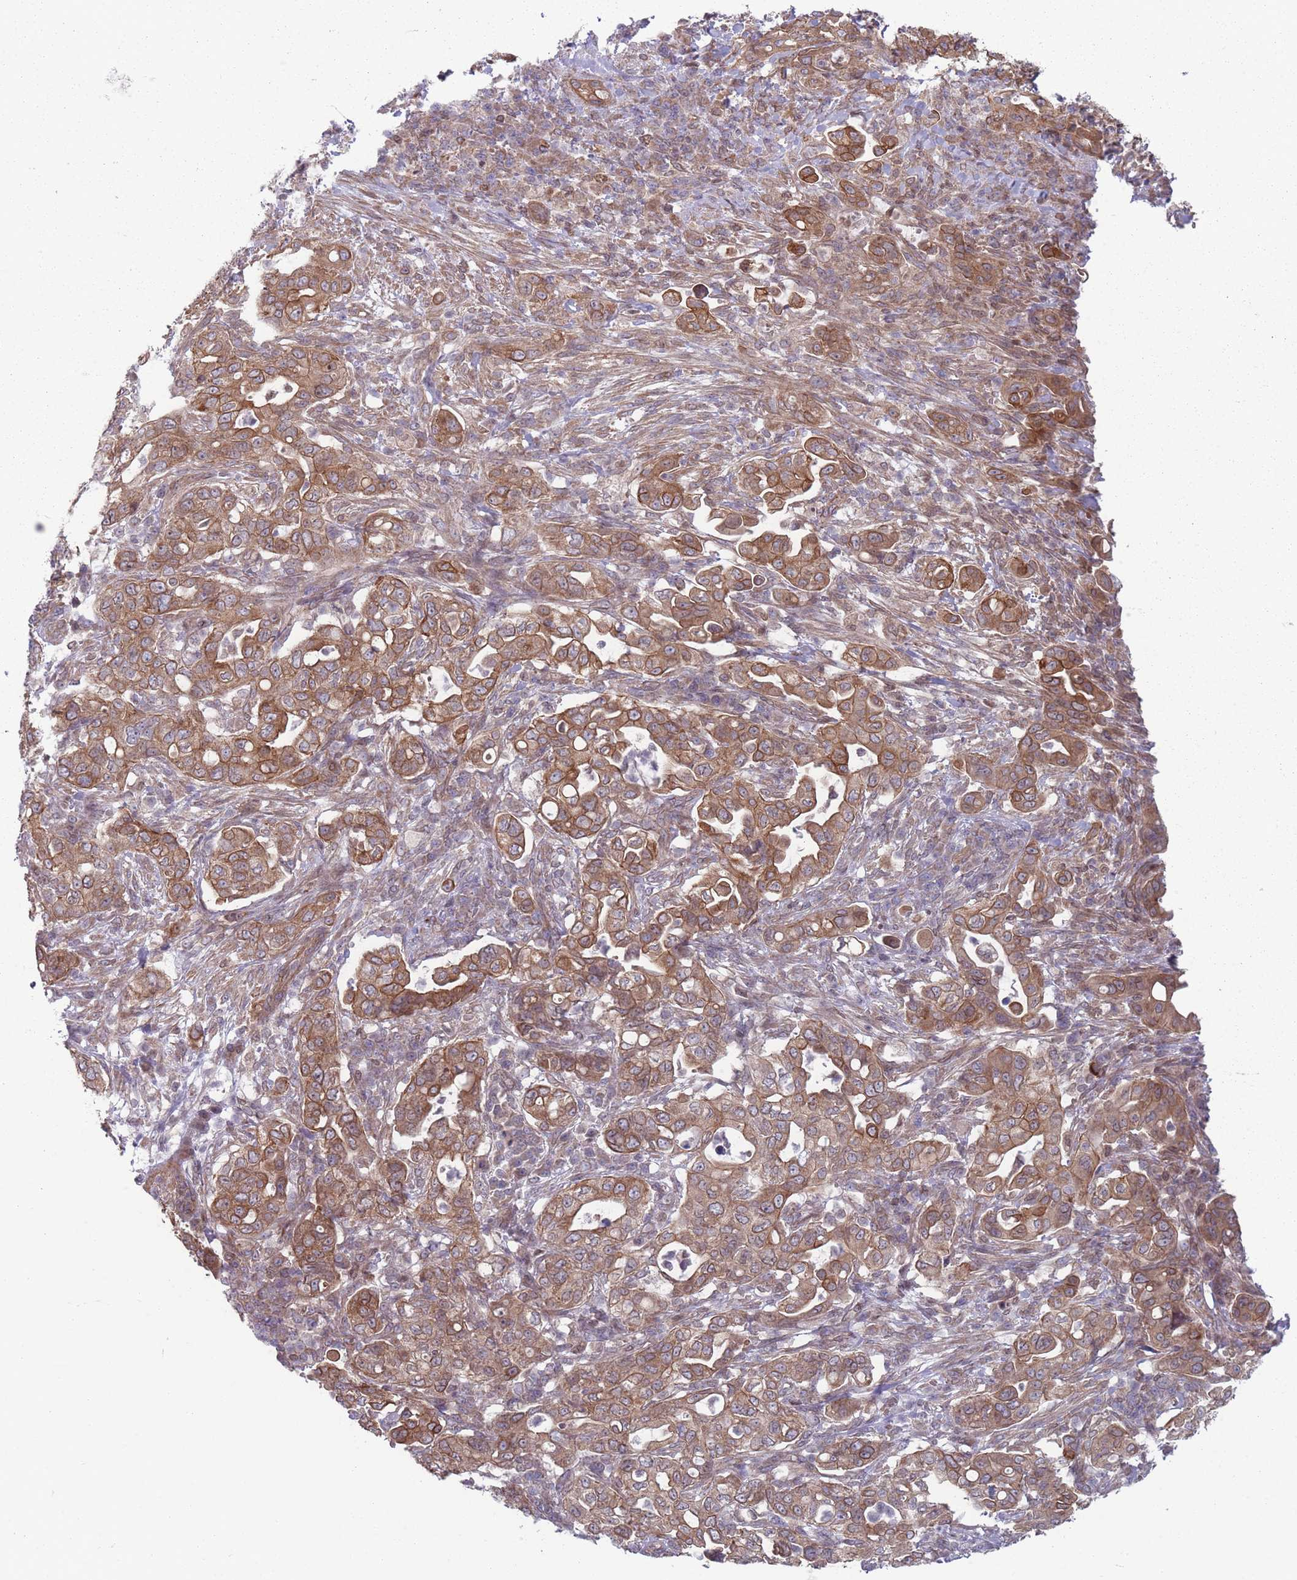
{"staining": {"intensity": "moderate", "quantity": ">75%", "location": "cytoplasmic/membranous"}, "tissue": "pancreatic cancer", "cell_type": "Tumor cells", "image_type": "cancer", "snomed": [{"axis": "morphology", "description": "Normal tissue, NOS"}, {"axis": "morphology", "description": "Adenocarcinoma, NOS"}, {"axis": "topography", "description": "Lymph node"}, {"axis": "topography", "description": "Pancreas"}], "caption": "IHC histopathology image of human adenocarcinoma (pancreatic) stained for a protein (brown), which exhibits medium levels of moderate cytoplasmic/membranous staining in about >75% of tumor cells.", "gene": "VRK2", "patient": {"sex": "female", "age": 67}}